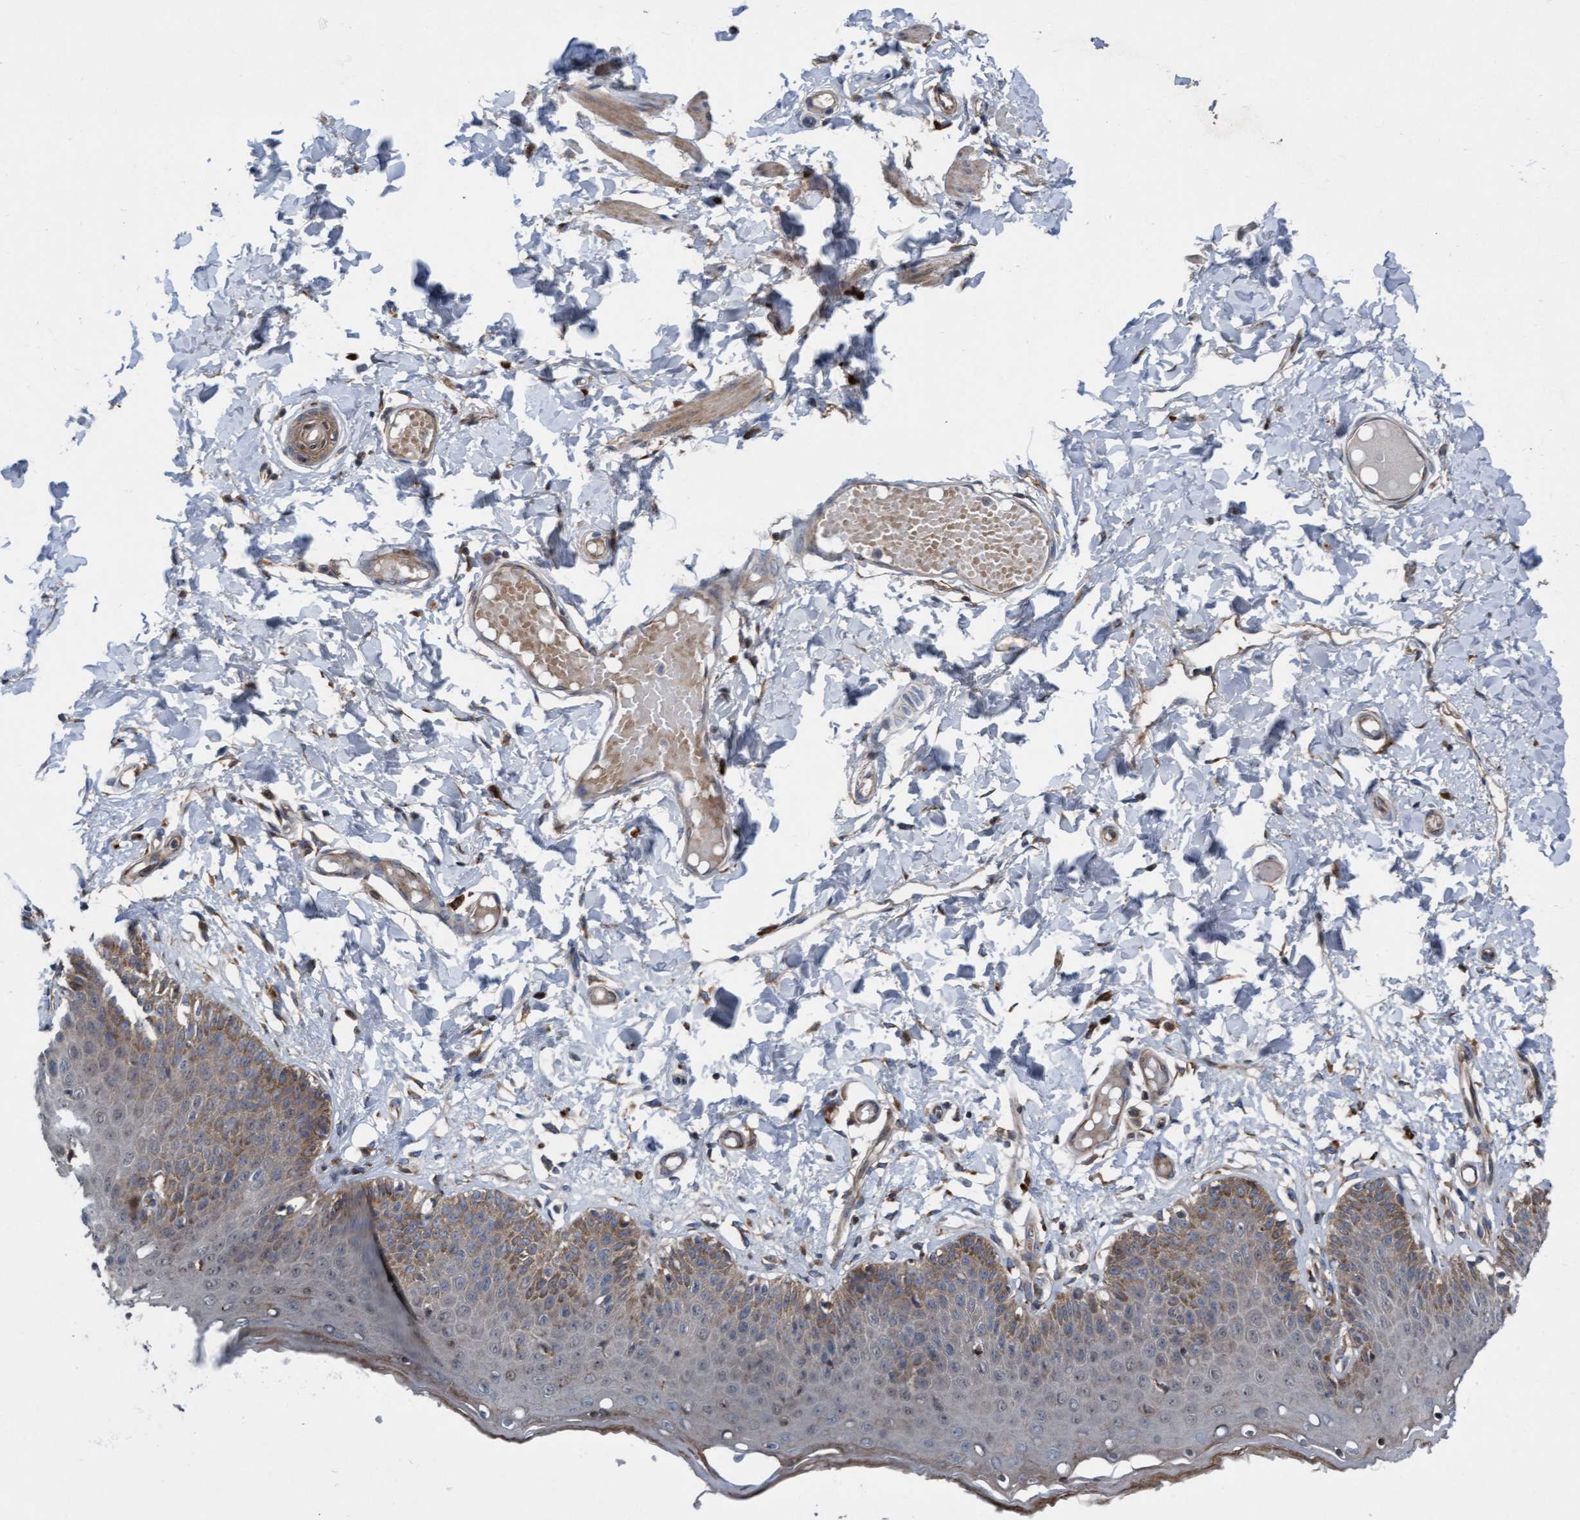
{"staining": {"intensity": "weak", "quantity": "25%-75%", "location": "cytoplasmic/membranous"}, "tissue": "skin", "cell_type": "Epidermal cells", "image_type": "normal", "snomed": [{"axis": "morphology", "description": "Normal tissue, NOS"}, {"axis": "topography", "description": "Vulva"}], "caption": "Protein staining of benign skin reveals weak cytoplasmic/membranous expression in approximately 25%-75% of epidermal cells.", "gene": "KLHL26", "patient": {"sex": "female", "age": 66}}